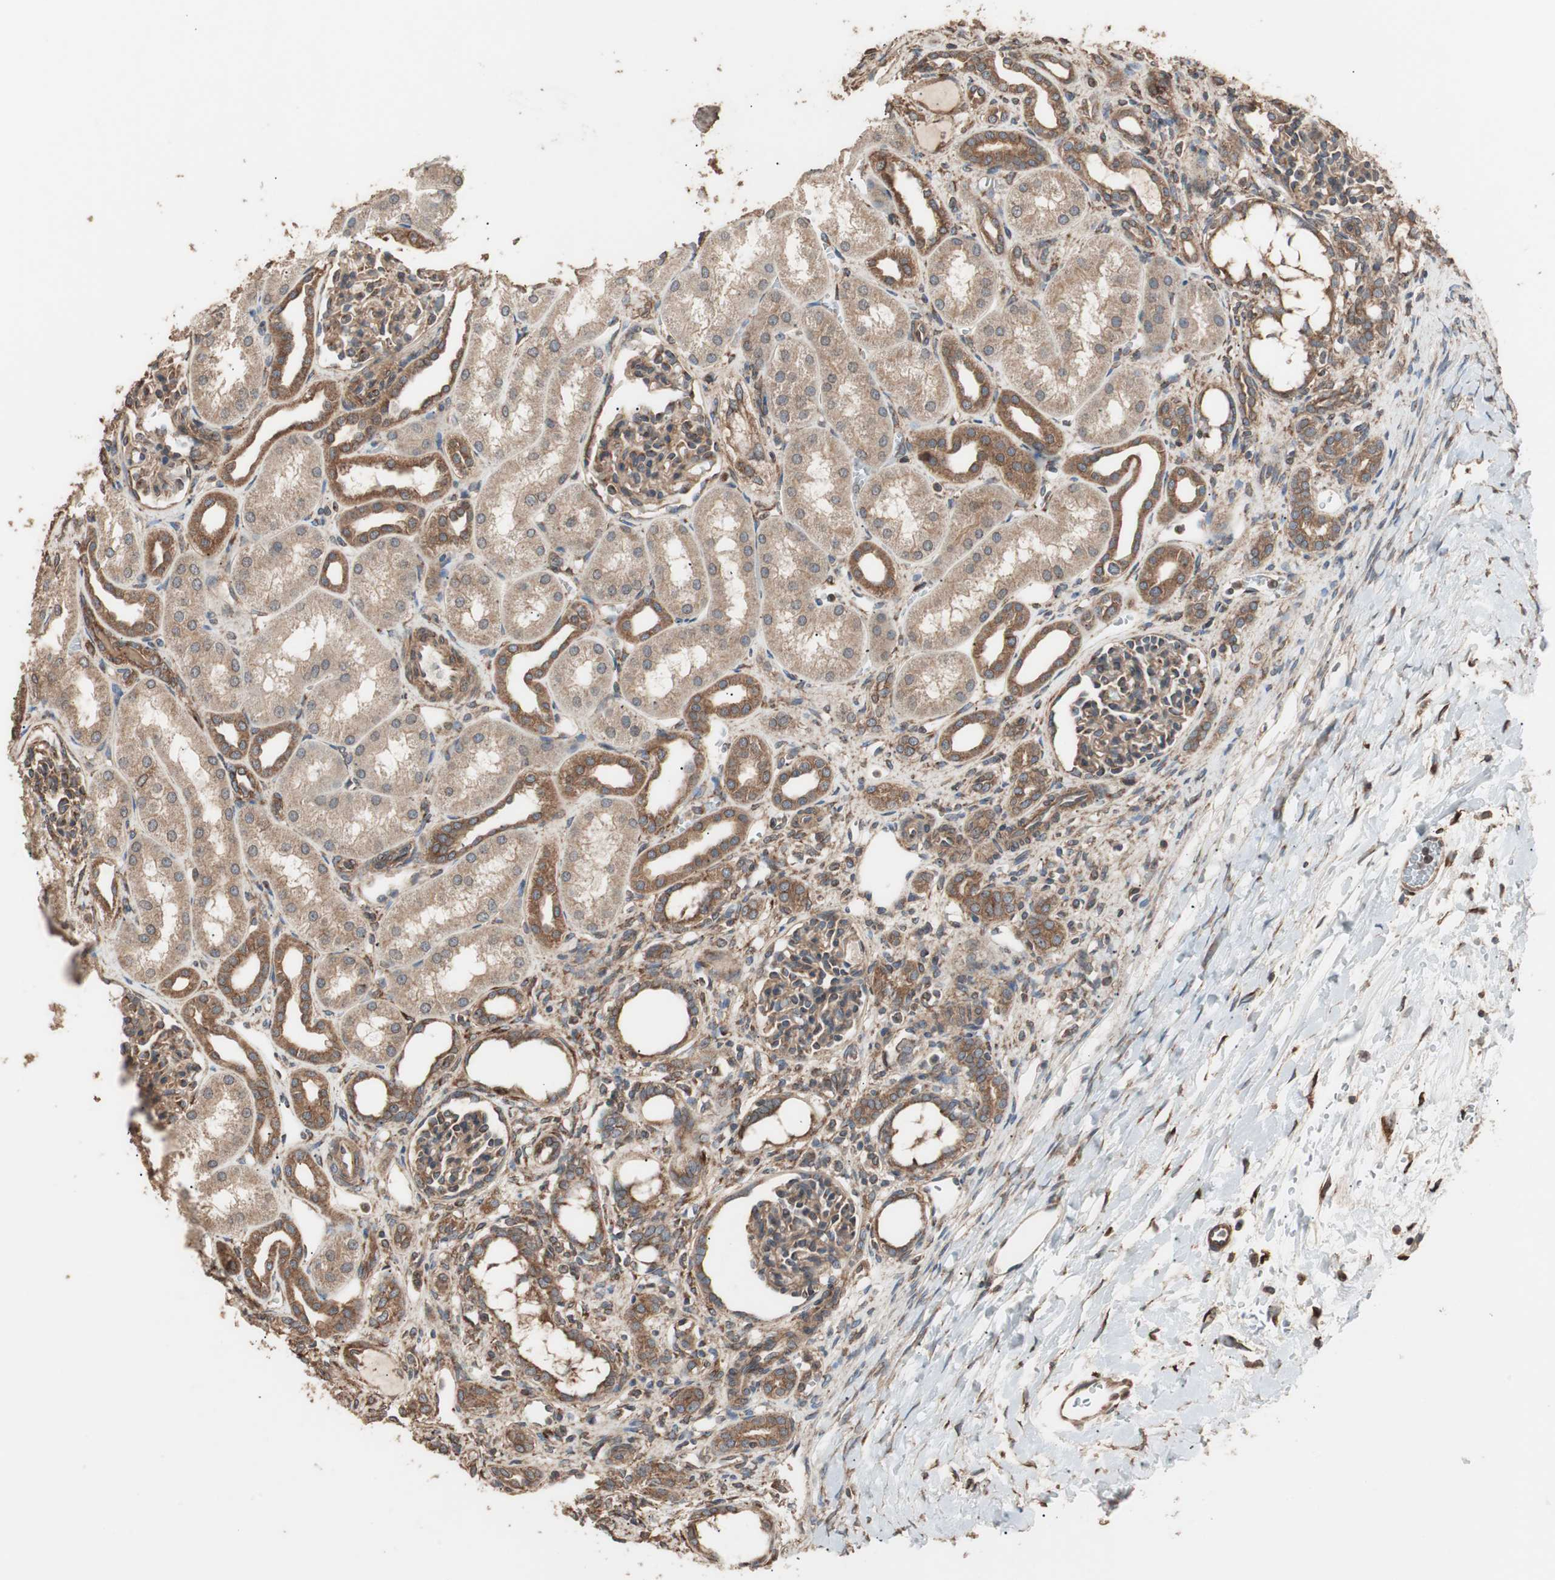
{"staining": {"intensity": "moderate", "quantity": ">75%", "location": "cytoplasmic/membranous"}, "tissue": "kidney", "cell_type": "Cells in glomeruli", "image_type": "normal", "snomed": [{"axis": "morphology", "description": "Normal tissue, NOS"}, {"axis": "topography", "description": "Kidney"}], "caption": "Normal kidney demonstrates moderate cytoplasmic/membranous staining in approximately >75% of cells in glomeruli, visualized by immunohistochemistry. (Brightfield microscopy of DAB IHC at high magnification).", "gene": "LZTS1", "patient": {"sex": "male", "age": 7}}